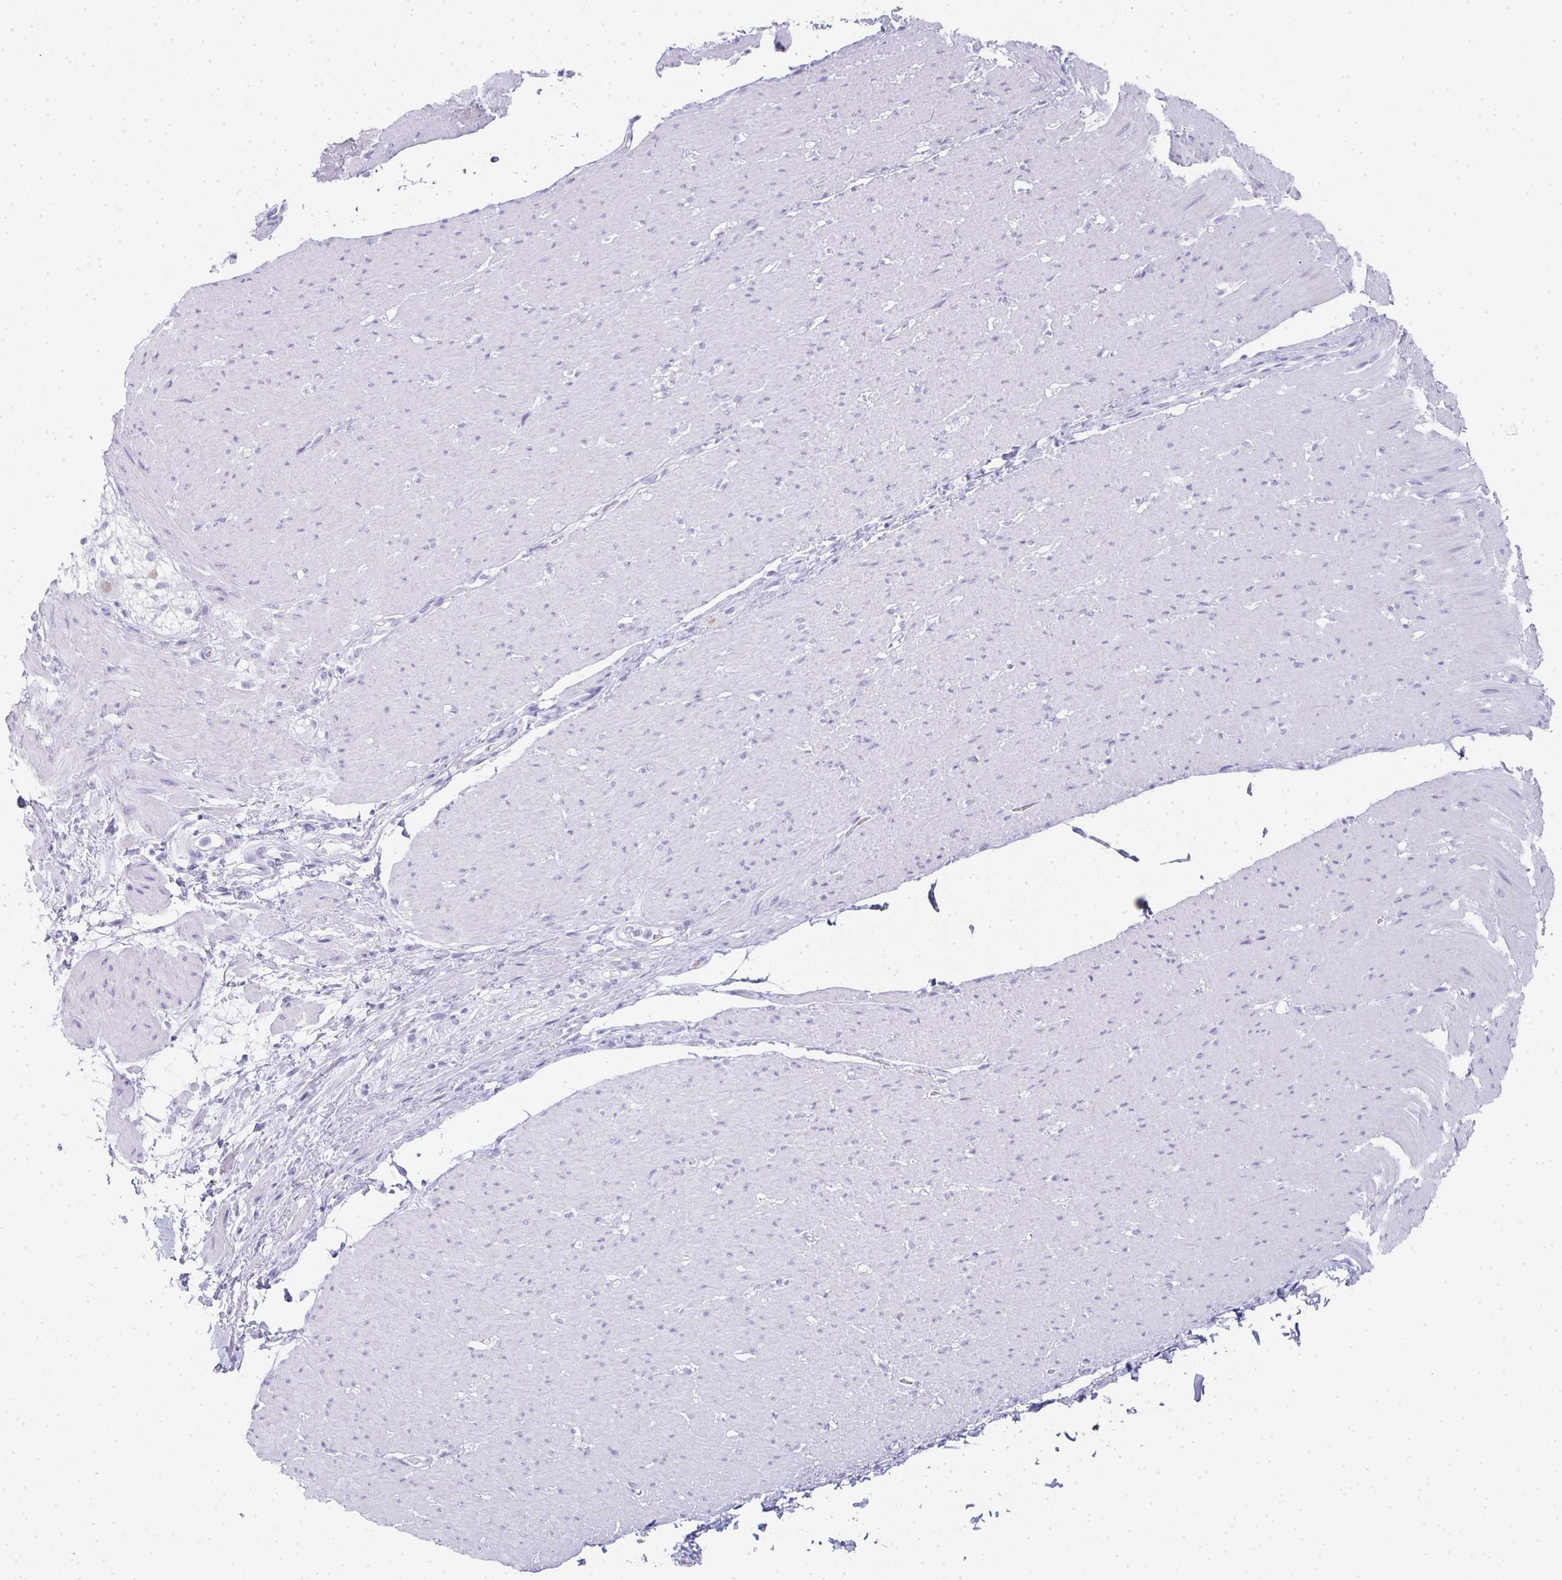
{"staining": {"intensity": "negative", "quantity": "none", "location": "none"}, "tissue": "smooth muscle", "cell_type": "Smooth muscle cells", "image_type": "normal", "snomed": [{"axis": "morphology", "description": "Normal tissue, NOS"}, {"axis": "topography", "description": "Smooth muscle"}, {"axis": "topography", "description": "Rectum"}], "caption": "Micrograph shows no significant protein expression in smooth muscle cells of benign smooth muscle. Brightfield microscopy of IHC stained with DAB (3,3'-diaminobenzidine) (brown) and hematoxylin (blue), captured at high magnification.", "gene": "TPSD1", "patient": {"sex": "male", "age": 53}}